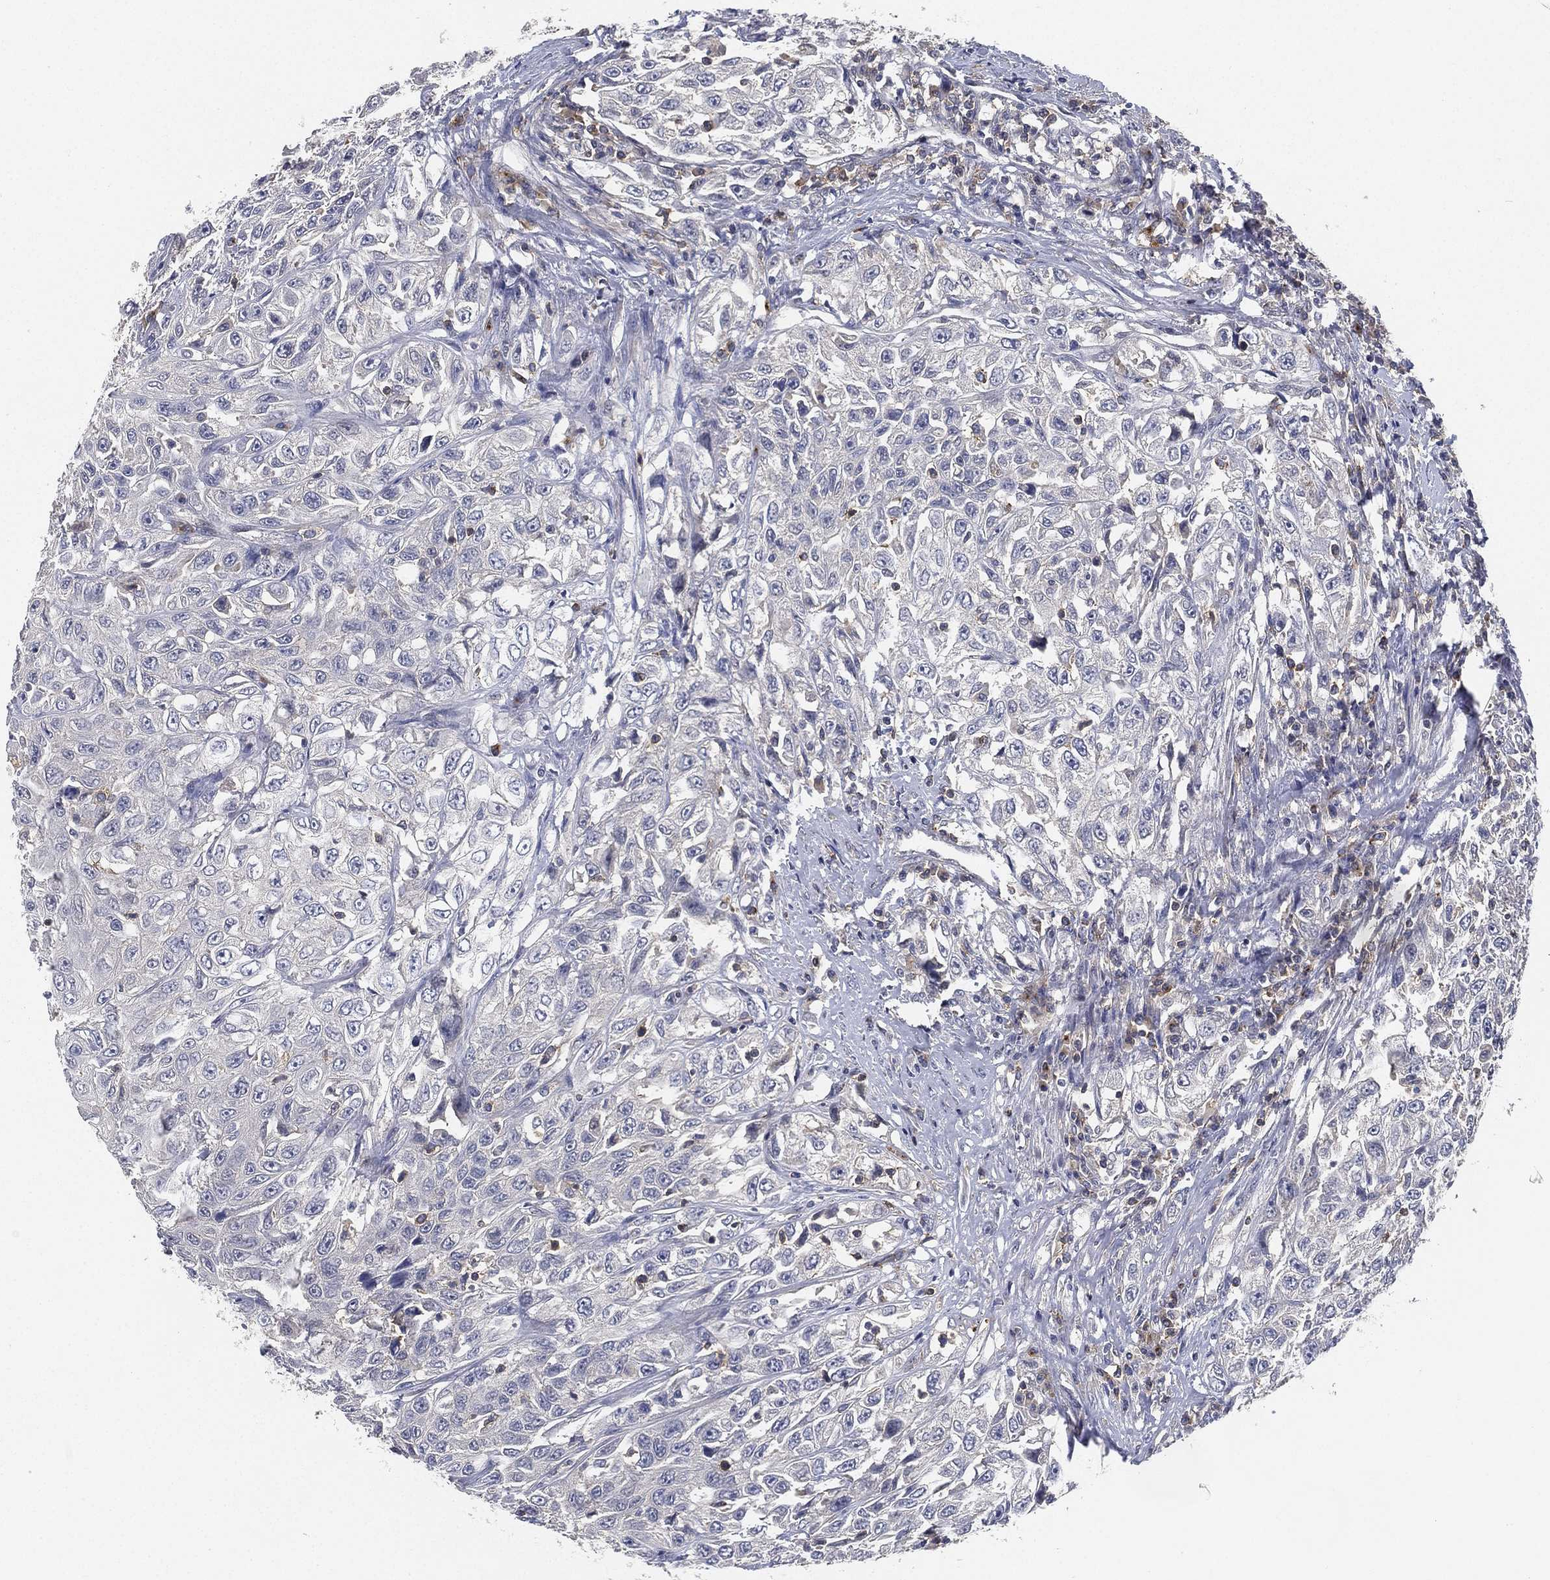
{"staining": {"intensity": "negative", "quantity": "none", "location": "none"}, "tissue": "urothelial cancer", "cell_type": "Tumor cells", "image_type": "cancer", "snomed": [{"axis": "morphology", "description": "Urothelial carcinoma, High grade"}, {"axis": "topography", "description": "Urinary bladder"}], "caption": "Immunohistochemistry micrograph of neoplastic tissue: human urothelial carcinoma (high-grade) stained with DAB (3,3'-diaminobenzidine) shows no significant protein positivity in tumor cells.", "gene": "CFAP251", "patient": {"sex": "female", "age": 56}}